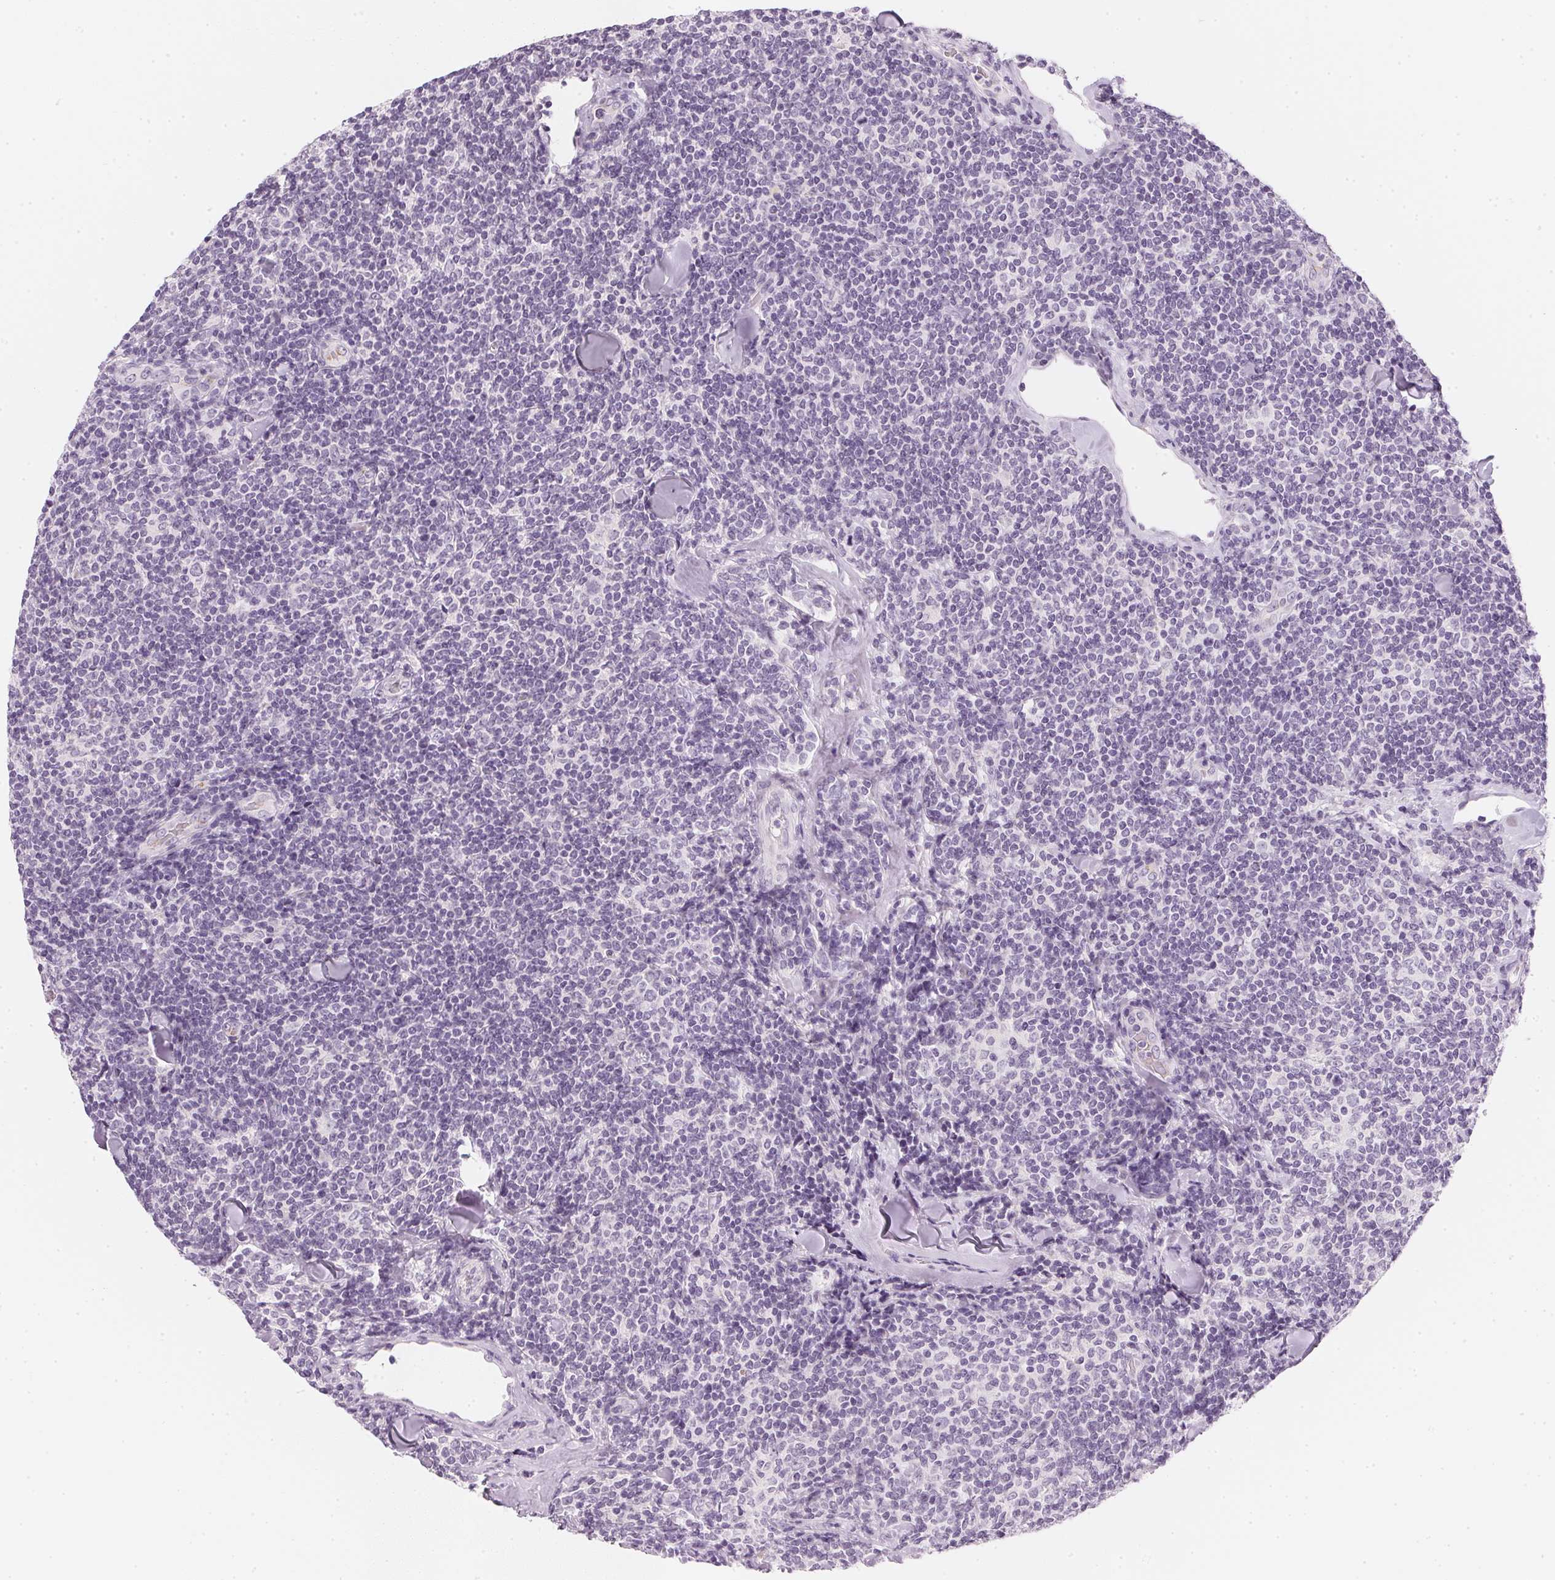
{"staining": {"intensity": "negative", "quantity": "none", "location": "none"}, "tissue": "lymphoma", "cell_type": "Tumor cells", "image_type": "cancer", "snomed": [{"axis": "morphology", "description": "Malignant lymphoma, non-Hodgkin's type, Low grade"}, {"axis": "topography", "description": "Lymph node"}], "caption": "The immunohistochemistry image has no significant staining in tumor cells of malignant lymphoma, non-Hodgkin's type (low-grade) tissue. (IHC, brightfield microscopy, high magnification).", "gene": "CHST4", "patient": {"sex": "female", "age": 56}}